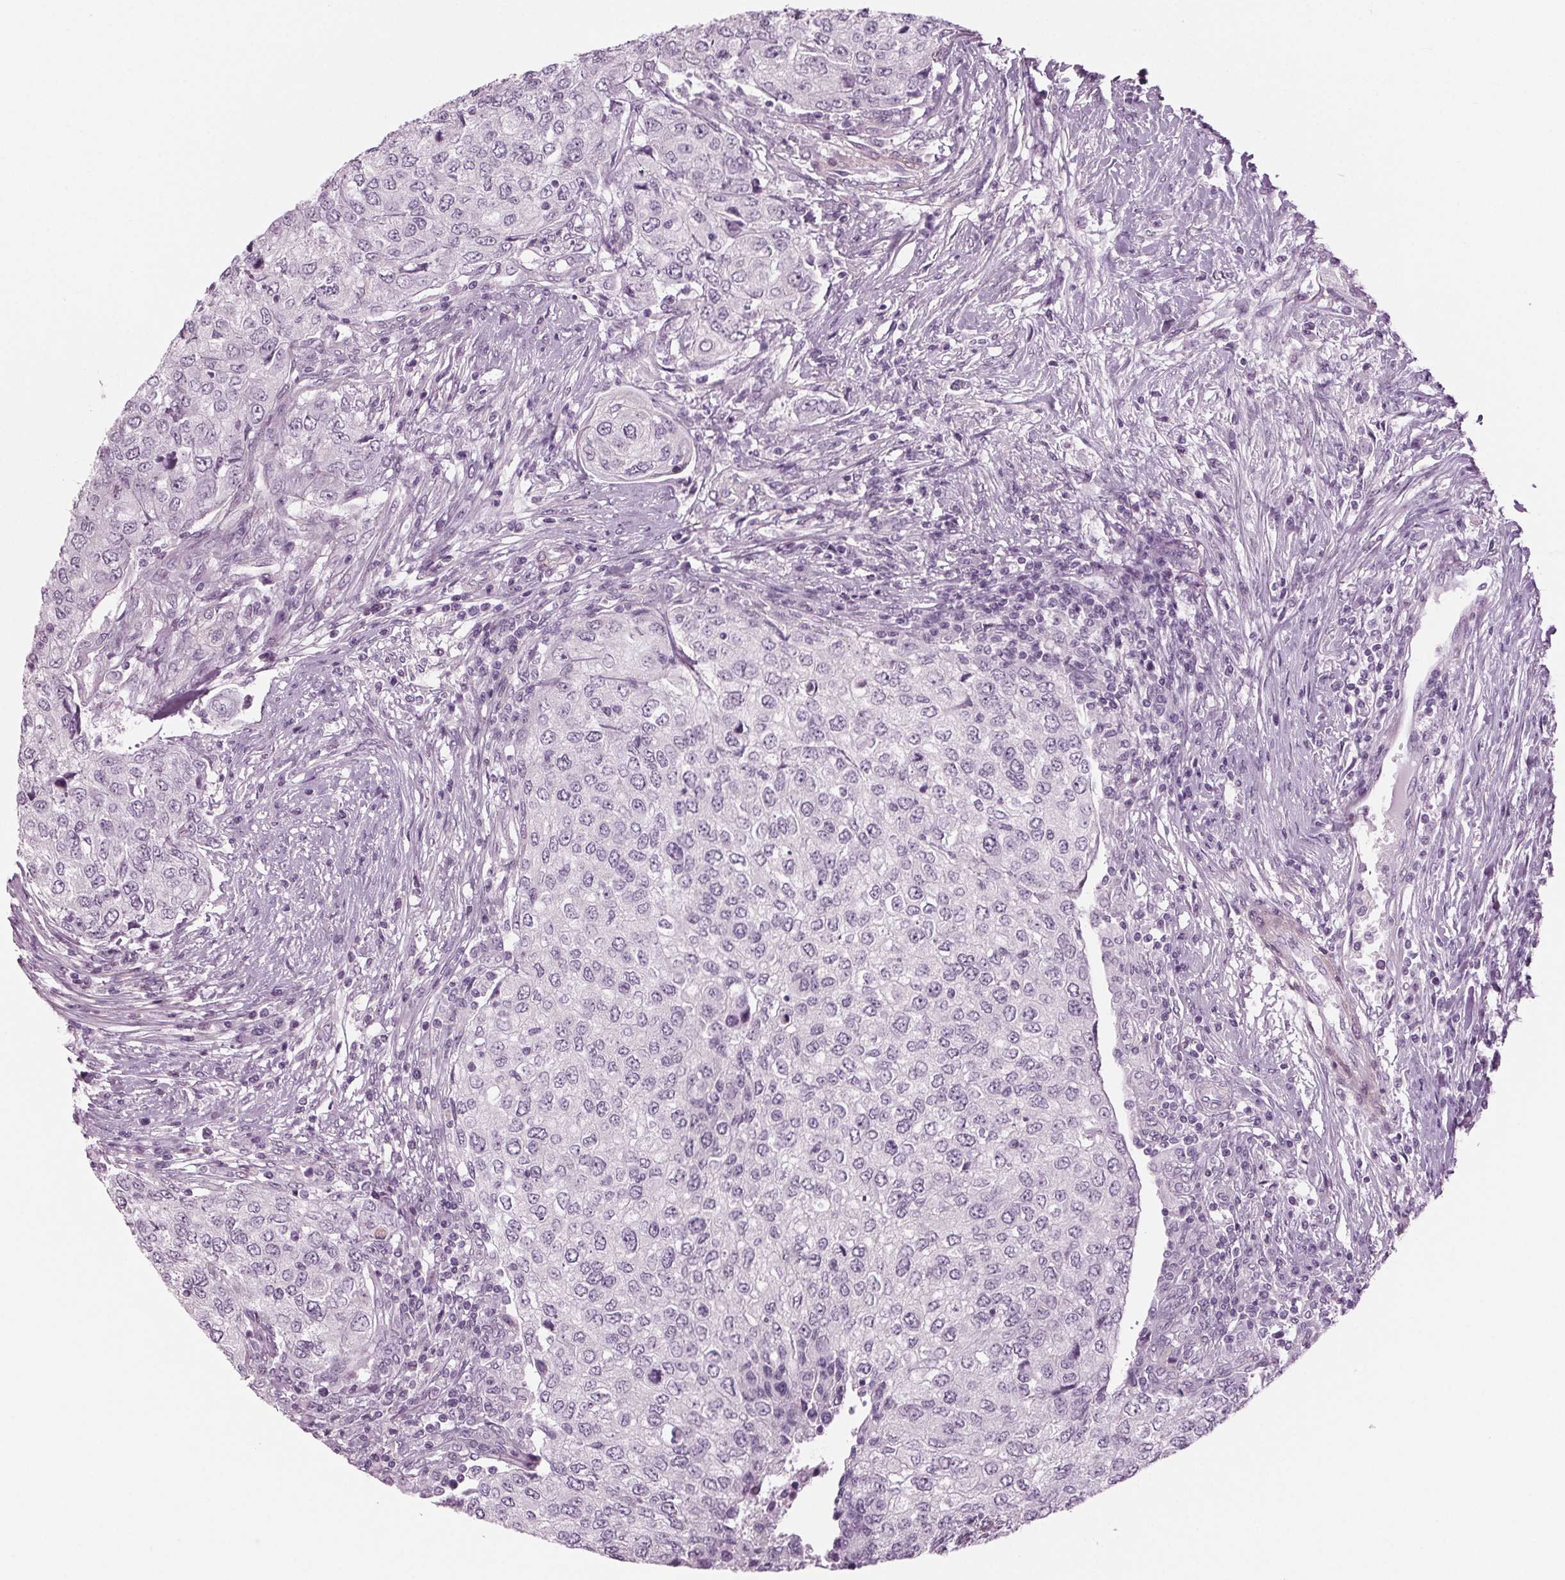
{"staining": {"intensity": "negative", "quantity": "none", "location": "none"}, "tissue": "urothelial cancer", "cell_type": "Tumor cells", "image_type": "cancer", "snomed": [{"axis": "morphology", "description": "Urothelial carcinoma, High grade"}, {"axis": "topography", "description": "Urinary bladder"}], "caption": "High power microscopy image of an immunohistochemistry (IHC) image of urothelial cancer, revealing no significant positivity in tumor cells. The staining is performed using DAB (3,3'-diaminobenzidine) brown chromogen with nuclei counter-stained in using hematoxylin.", "gene": "BHLHE22", "patient": {"sex": "female", "age": 78}}